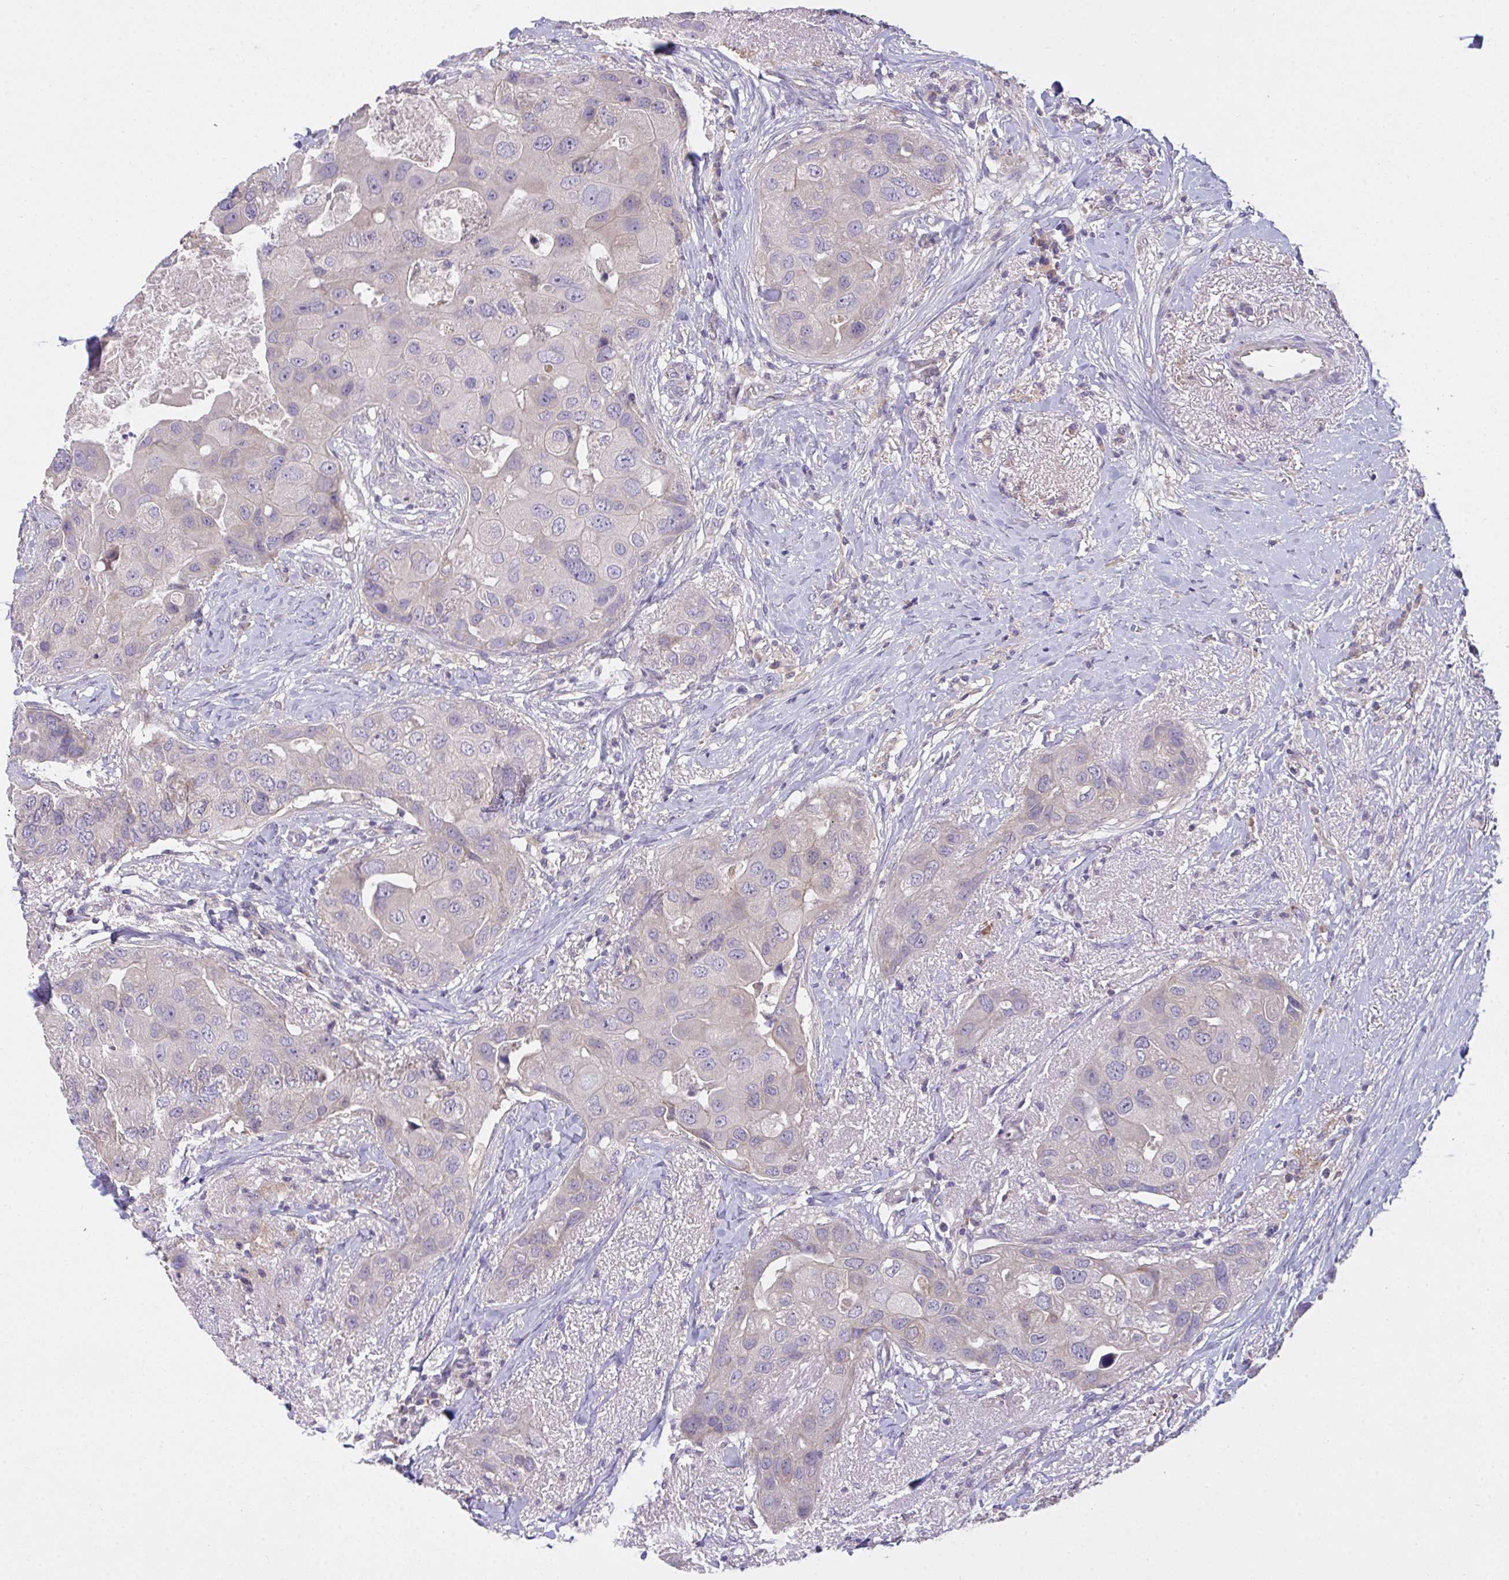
{"staining": {"intensity": "weak", "quantity": "<25%", "location": "cytoplasmic/membranous"}, "tissue": "breast cancer", "cell_type": "Tumor cells", "image_type": "cancer", "snomed": [{"axis": "morphology", "description": "Duct carcinoma"}, {"axis": "topography", "description": "Breast"}], "caption": "A high-resolution micrograph shows immunohistochemistry (IHC) staining of breast cancer (infiltrating ductal carcinoma), which exhibits no significant expression in tumor cells.", "gene": "ZNF581", "patient": {"sex": "female", "age": 43}}